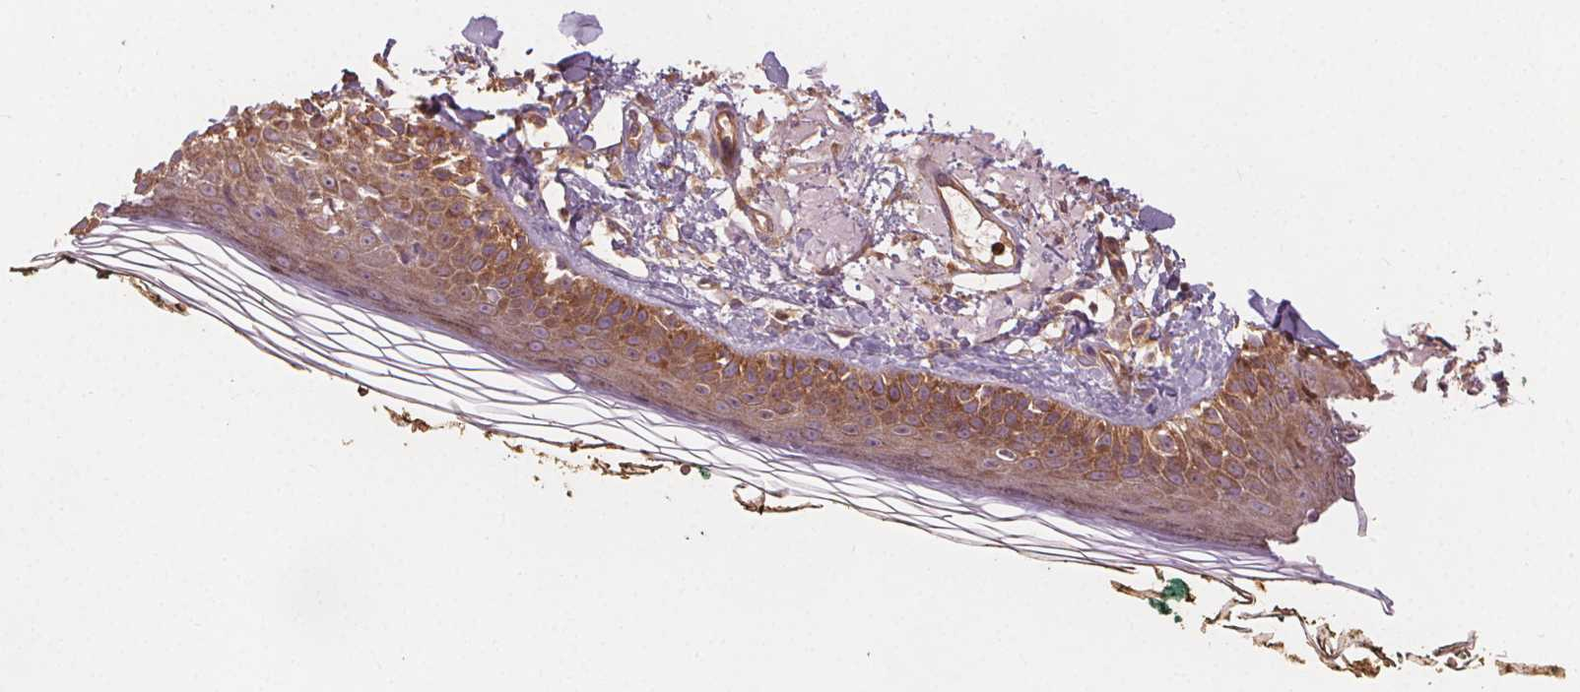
{"staining": {"intensity": "moderate", "quantity": "<25%", "location": "cytoplasmic/membranous"}, "tissue": "skin", "cell_type": "Fibroblasts", "image_type": "normal", "snomed": [{"axis": "morphology", "description": "Normal tissue, NOS"}, {"axis": "topography", "description": "Skin"}], "caption": "IHC of normal skin reveals low levels of moderate cytoplasmic/membranous expression in about <25% of fibroblasts.", "gene": "EIF3D", "patient": {"sex": "male", "age": 76}}